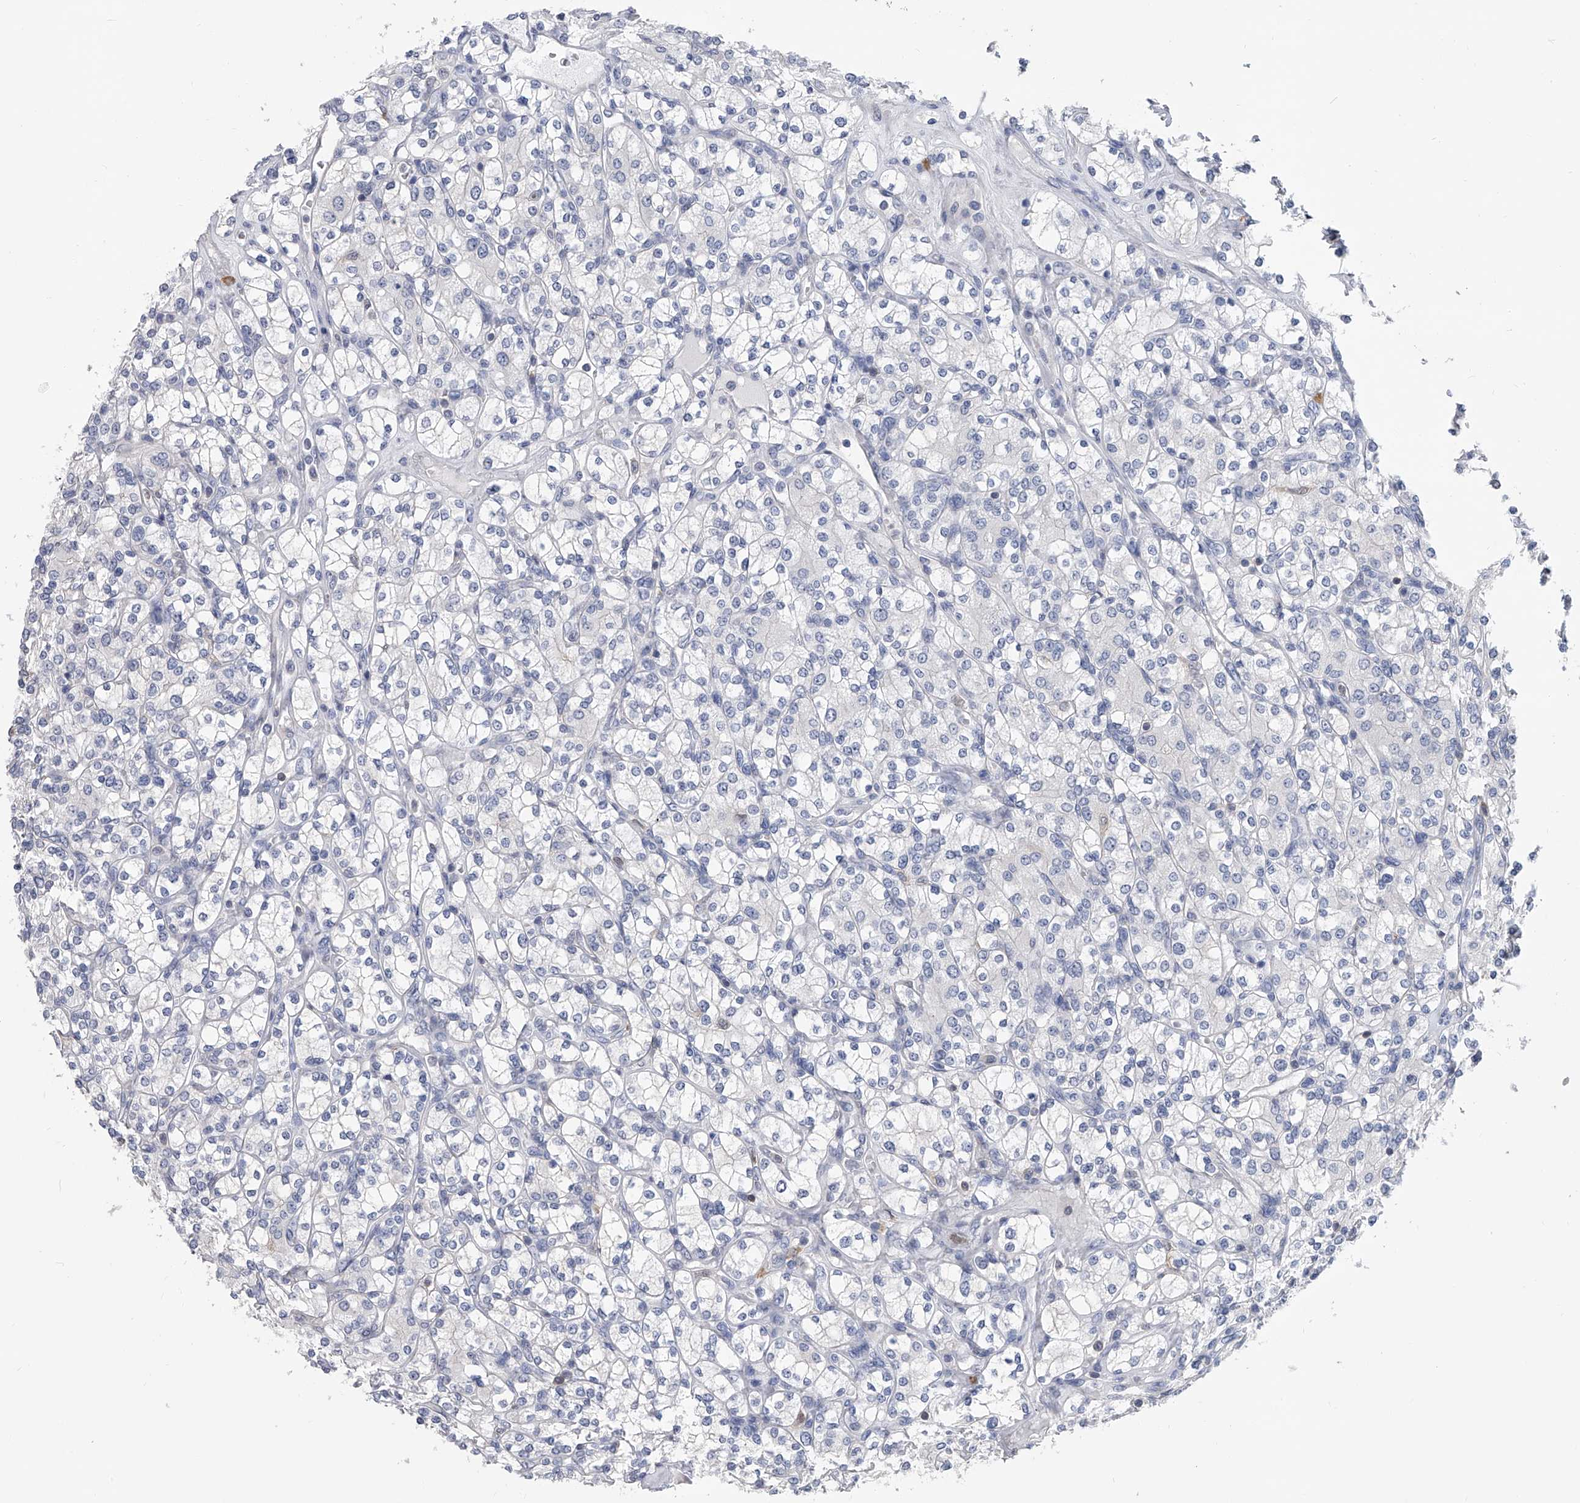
{"staining": {"intensity": "negative", "quantity": "none", "location": "none"}, "tissue": "renal cancer", "cell_type": "Tumor cells", "image_type": "cancer", "snomed": [{"axis": "morphology", "description": "Adenocarcinoma, NOS"}, {"axis": "topography", "description": "Kidney"}], "caption": "Human renal cancer stained for a protein using immunohistochemistry displays no positivity in tumor cells.", "gene": "SERPINB9", "patient": {"sex": "male", "age": 77}}